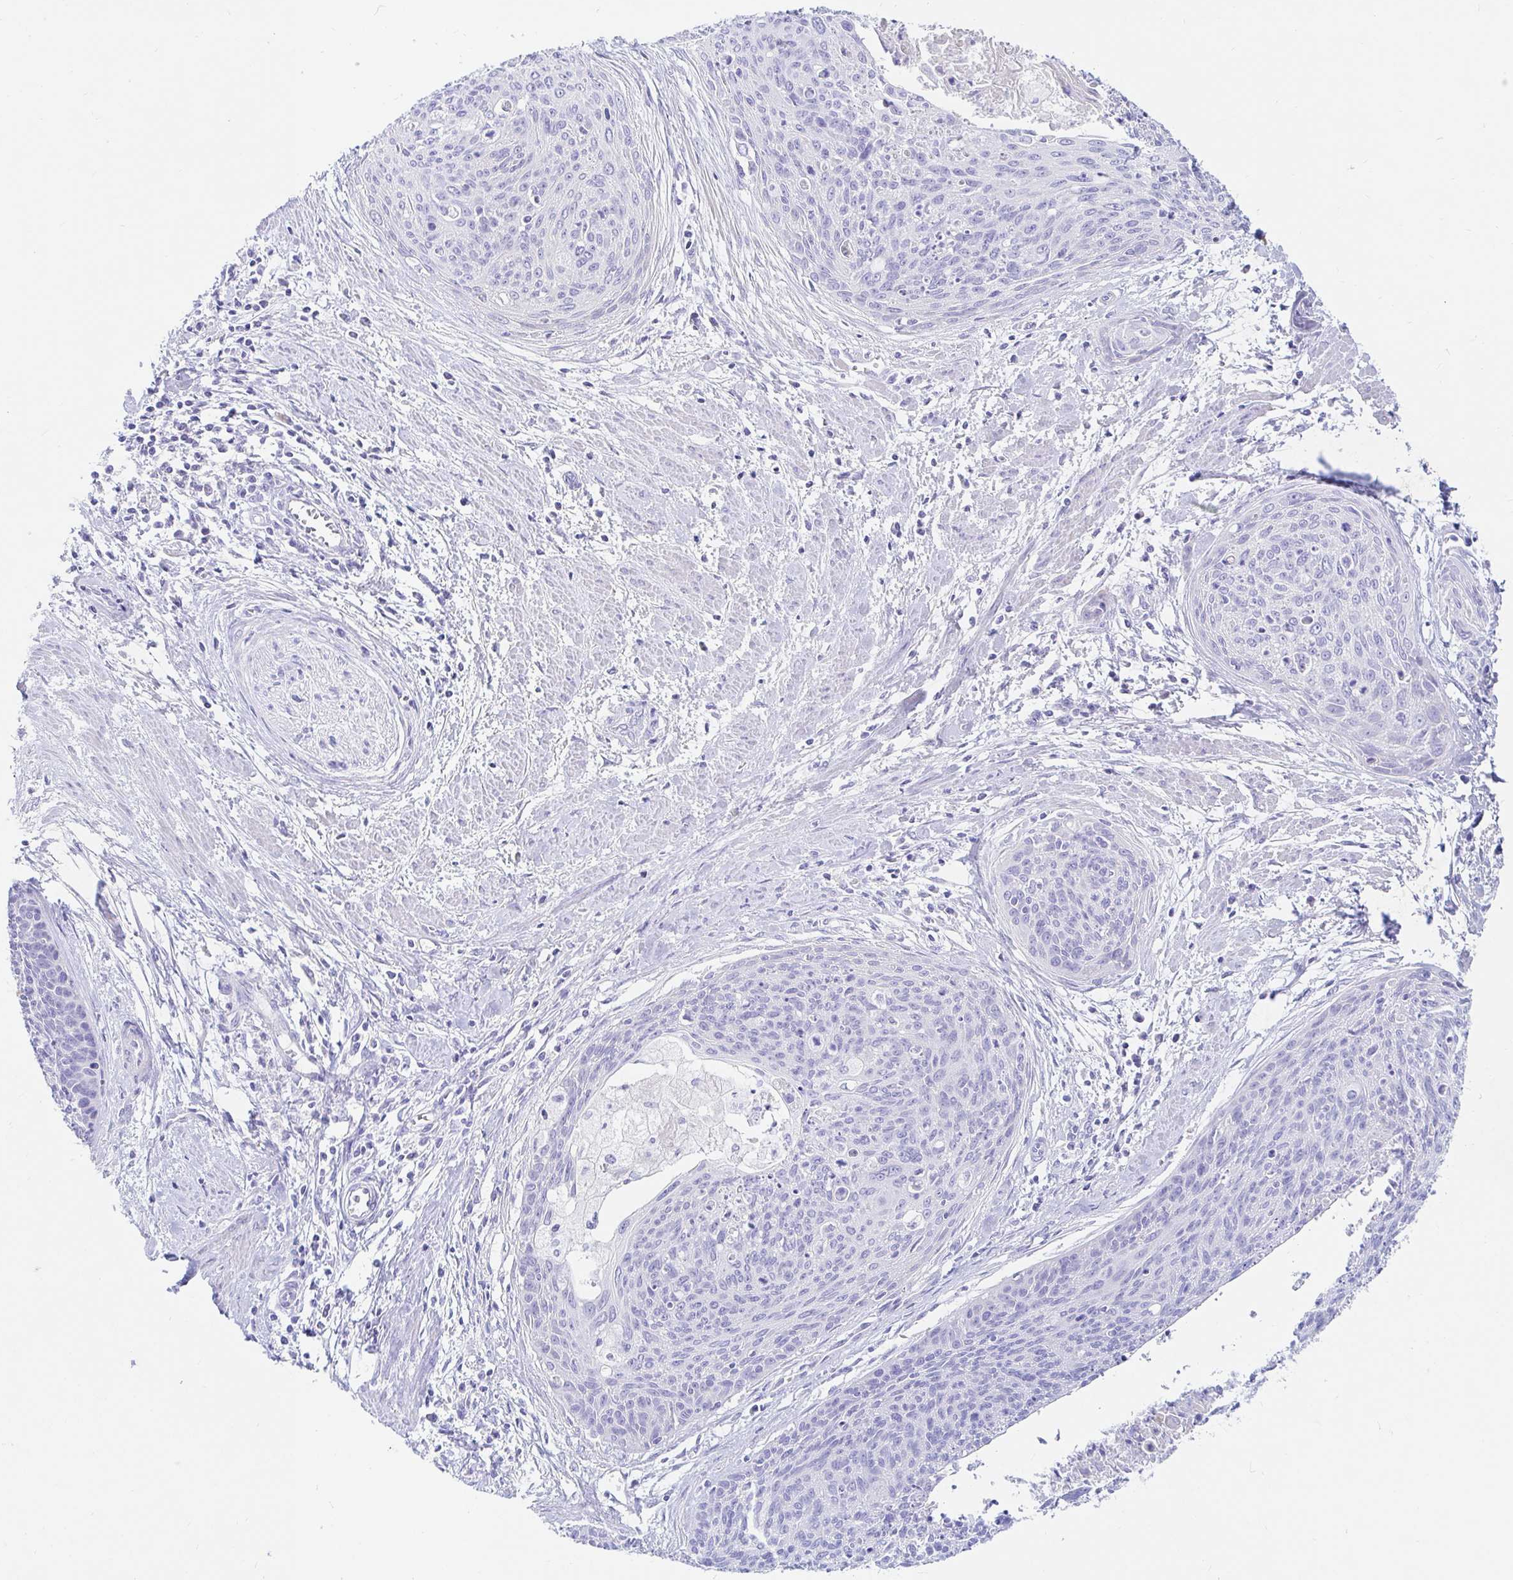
{"staining": {"intensity": "negative", "quantity": "none", "location": "none"}, "tissue": "cervical cancer", "cell_type": "Tumor cells", "image_type": "cancer", "snomed": [{"axis": "morphology", "description": "Squamous cell carcinoma, NOS"}, {"axis": "topography", "description": "Cervix"}], "caption": "An image of squamous cell carcinoma (cervical) stained for a protein shows no brown staining in tumor cells. (Stains: DAB IHC with hematoxylin counter stain, Microscopy: brightfield microscopy at high magnification).", "gene": "NR2E1", "patient": {"sex": "female", "age": 55}}